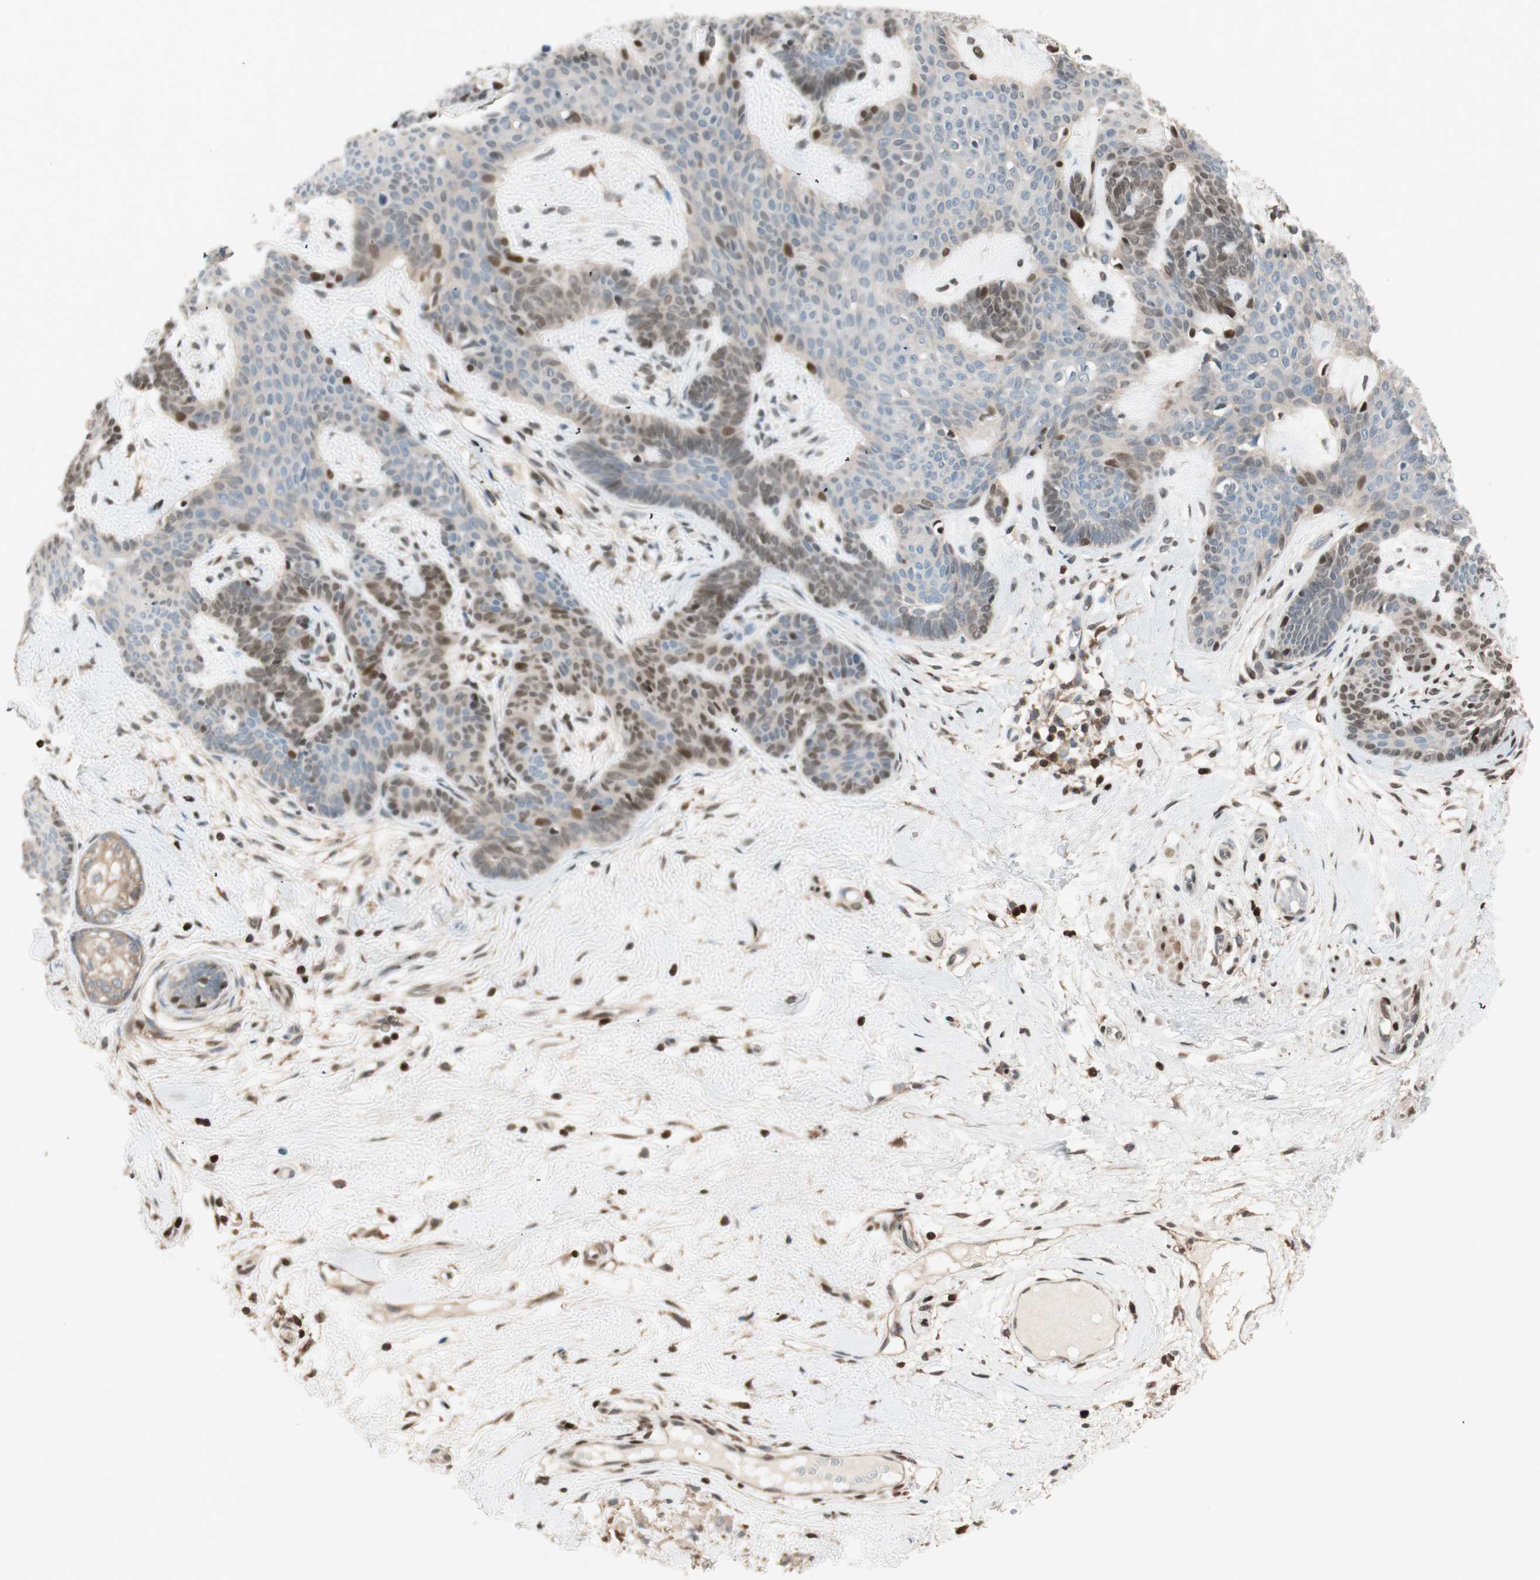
{"staining": {"intensity": "moderate", "quantity": "25%-75%", "location": "cytoplasmic/membranous,nuclear"}, "tissue": "skin cancer", "cell_type": "Tumor cells", "image_type": "cancer", "snomed": [{"axis": "morphology", "description": "Developmental malformation"}, {"axis": "morphology", "description": "Basal cell carcinoma"}, {"axis": "topography", "description": "Skin"}], "caption": "The image exhibits a brown stain indicating the presence of a protein in the cytoplasmic/membranous and nuclear of tumor cells in skin cancer.", "gene": "BIN1", "patient": {"sex": "female", "age": 62}}